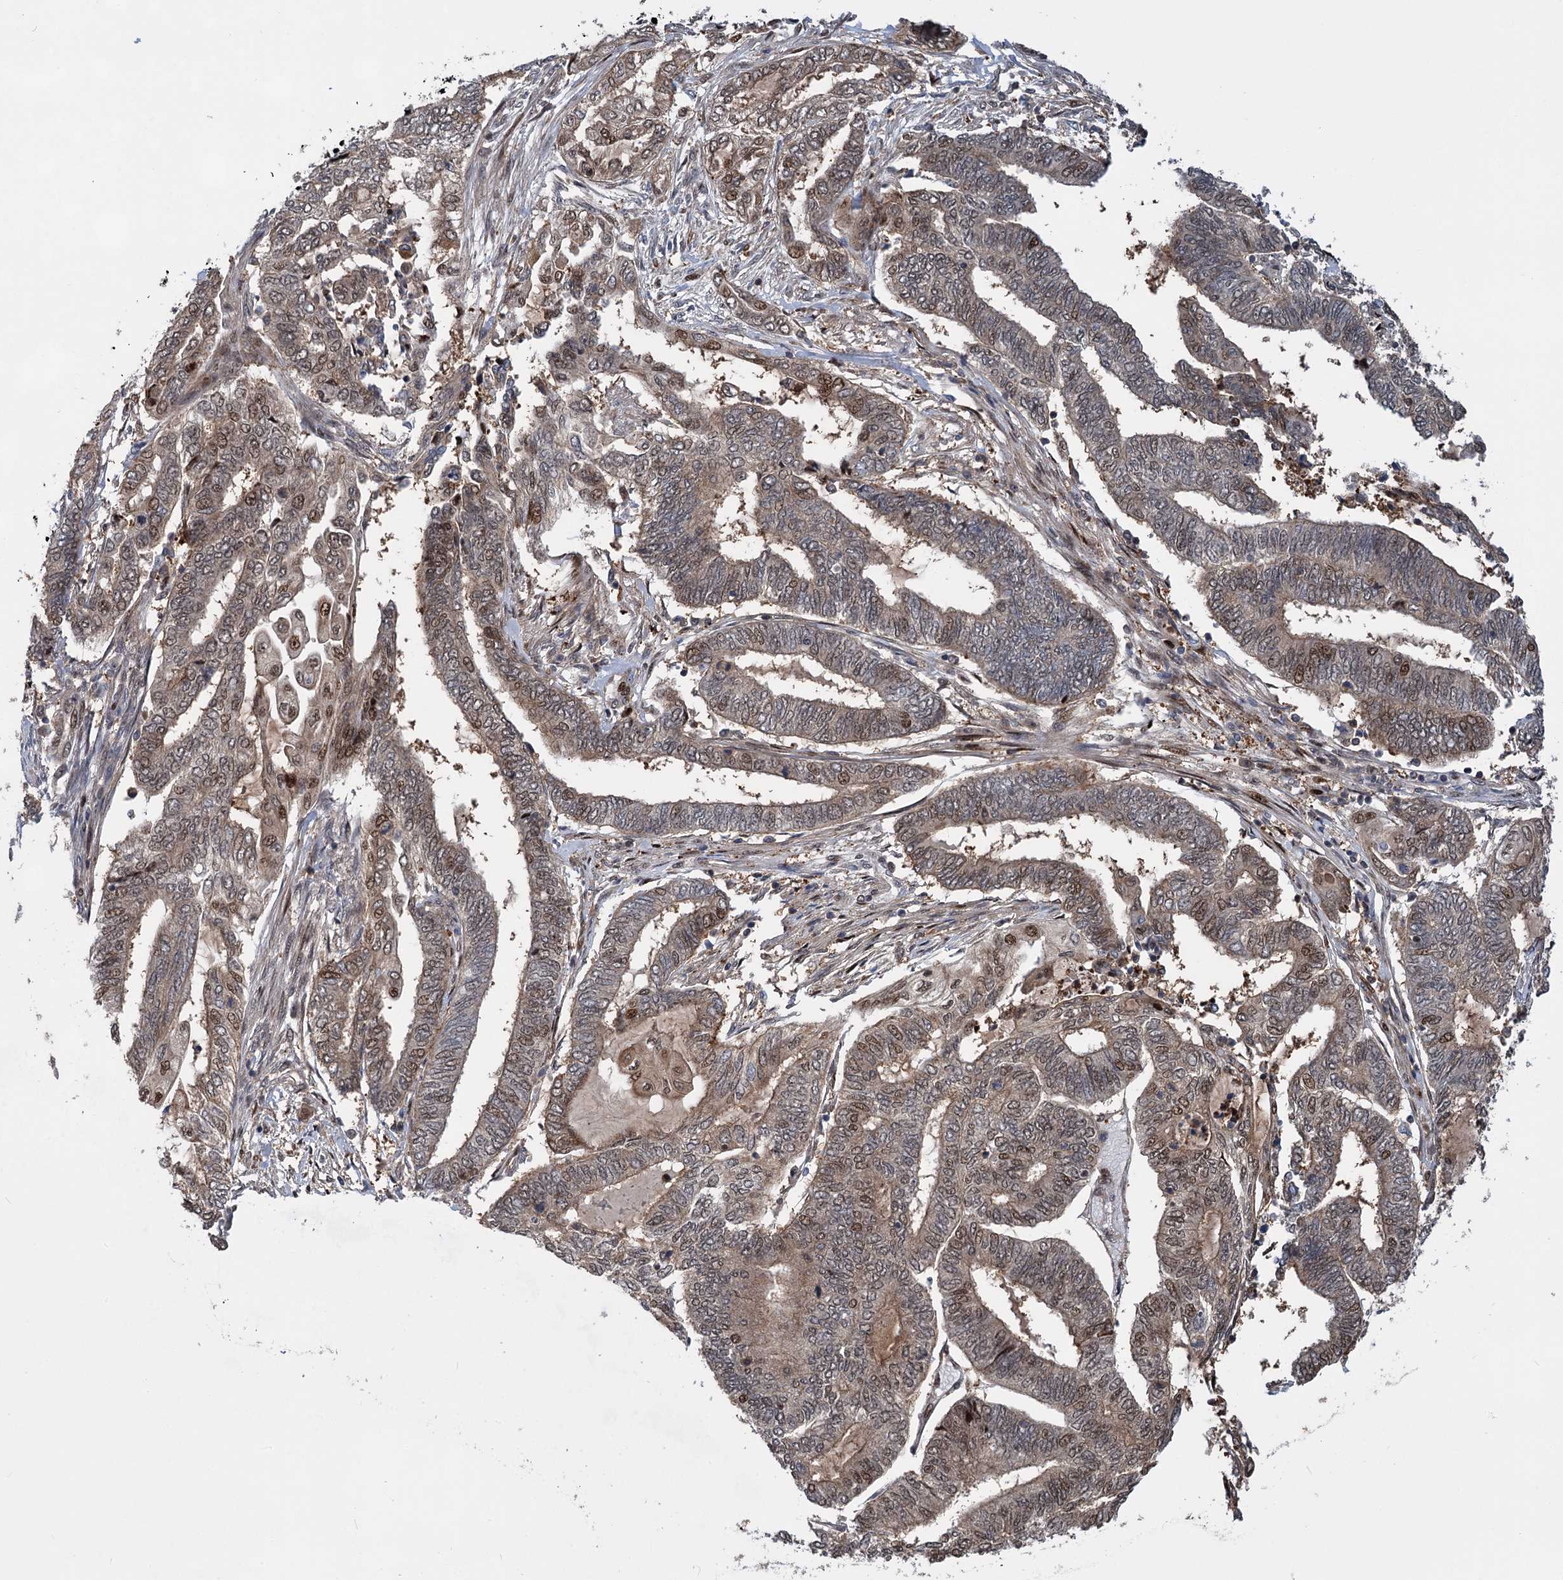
{"staining": {"intensity": "moderate", "quantity": "25%-75%", "location": "cytoplasmic/membranous,nuclear"}, "tissue": "endometrial cancer", "cell_type": "Tumor cells", "image_type": "cancer", "snomed": [{"axis": "morphology", "description": "Adenocarcinoma, NOS"}, {"axis": "topography", "description": "Uterus"}, {"axis": "topography", "description": "Endometrium"}], "caption": "Immunohistochemistry (IHC) photomicrograph of human endometrial cancer (adenocarcinoma) stained for a protein (brown), which shows medium levels of moderate cytoplasmic/membranous and nuclear staining in about 25%-75% of tumor cells.", "gene": "GPBP1", "patient": {"sex": "female", "age": 70}}